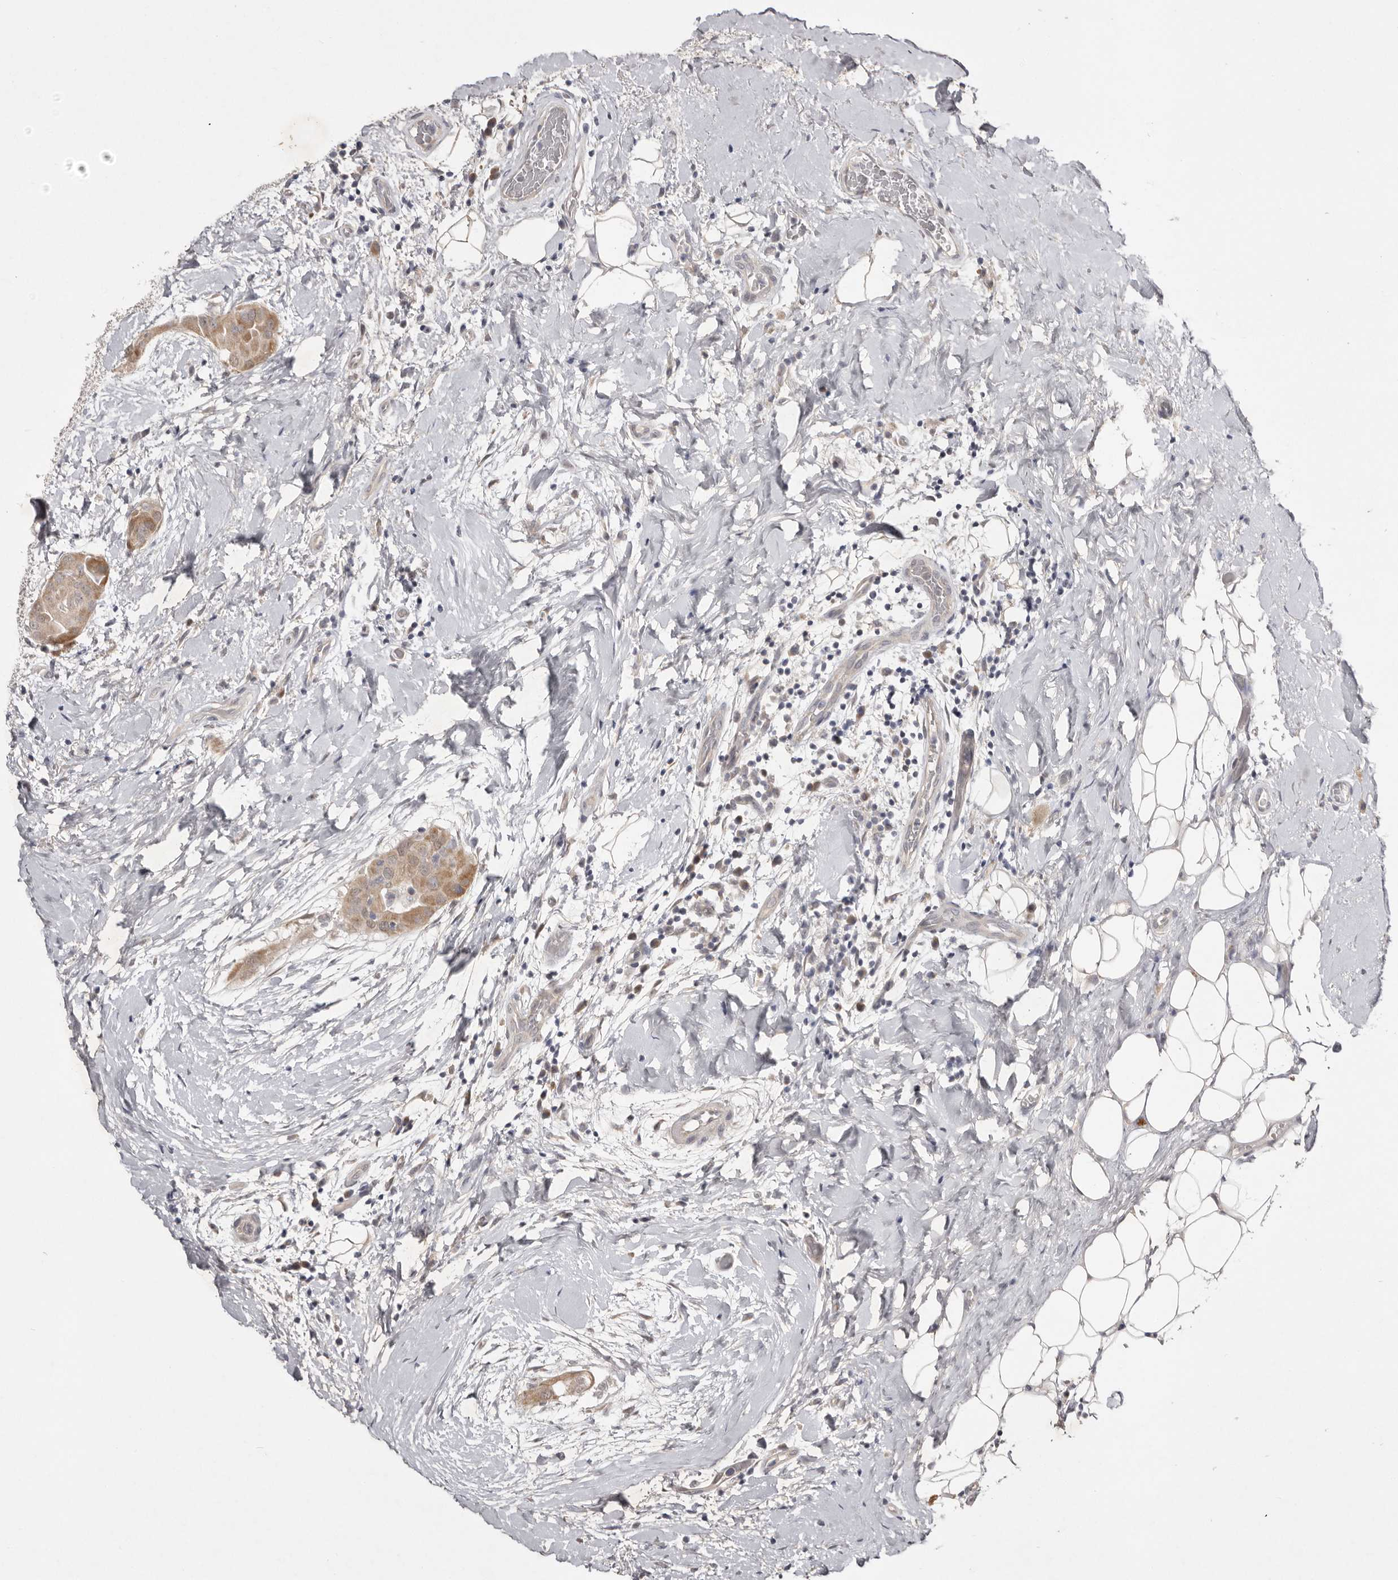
{"staining": {"intensity": "moderate", "quantity": ">75%", "location": "cytoplasmic/membranous"}, "tissue": "thyroid cancer", "cell_type": "Tumor cells", "image_type": "cancer", "snomed": [{"axis": "morphology", "description": "Papillary adenocarcinoma, NOS"}, {"axis": "topography", "description": "Thyroid gland"}], "caption": "Immunohistochemical staining of human thyroid cancer demonstrates medium levels of moderate cytoplasmic/membranous positivity in approximately >75% of tumor cells.", "gene": "NSUN4", "patient": {"sex": "male", "age": 33}}